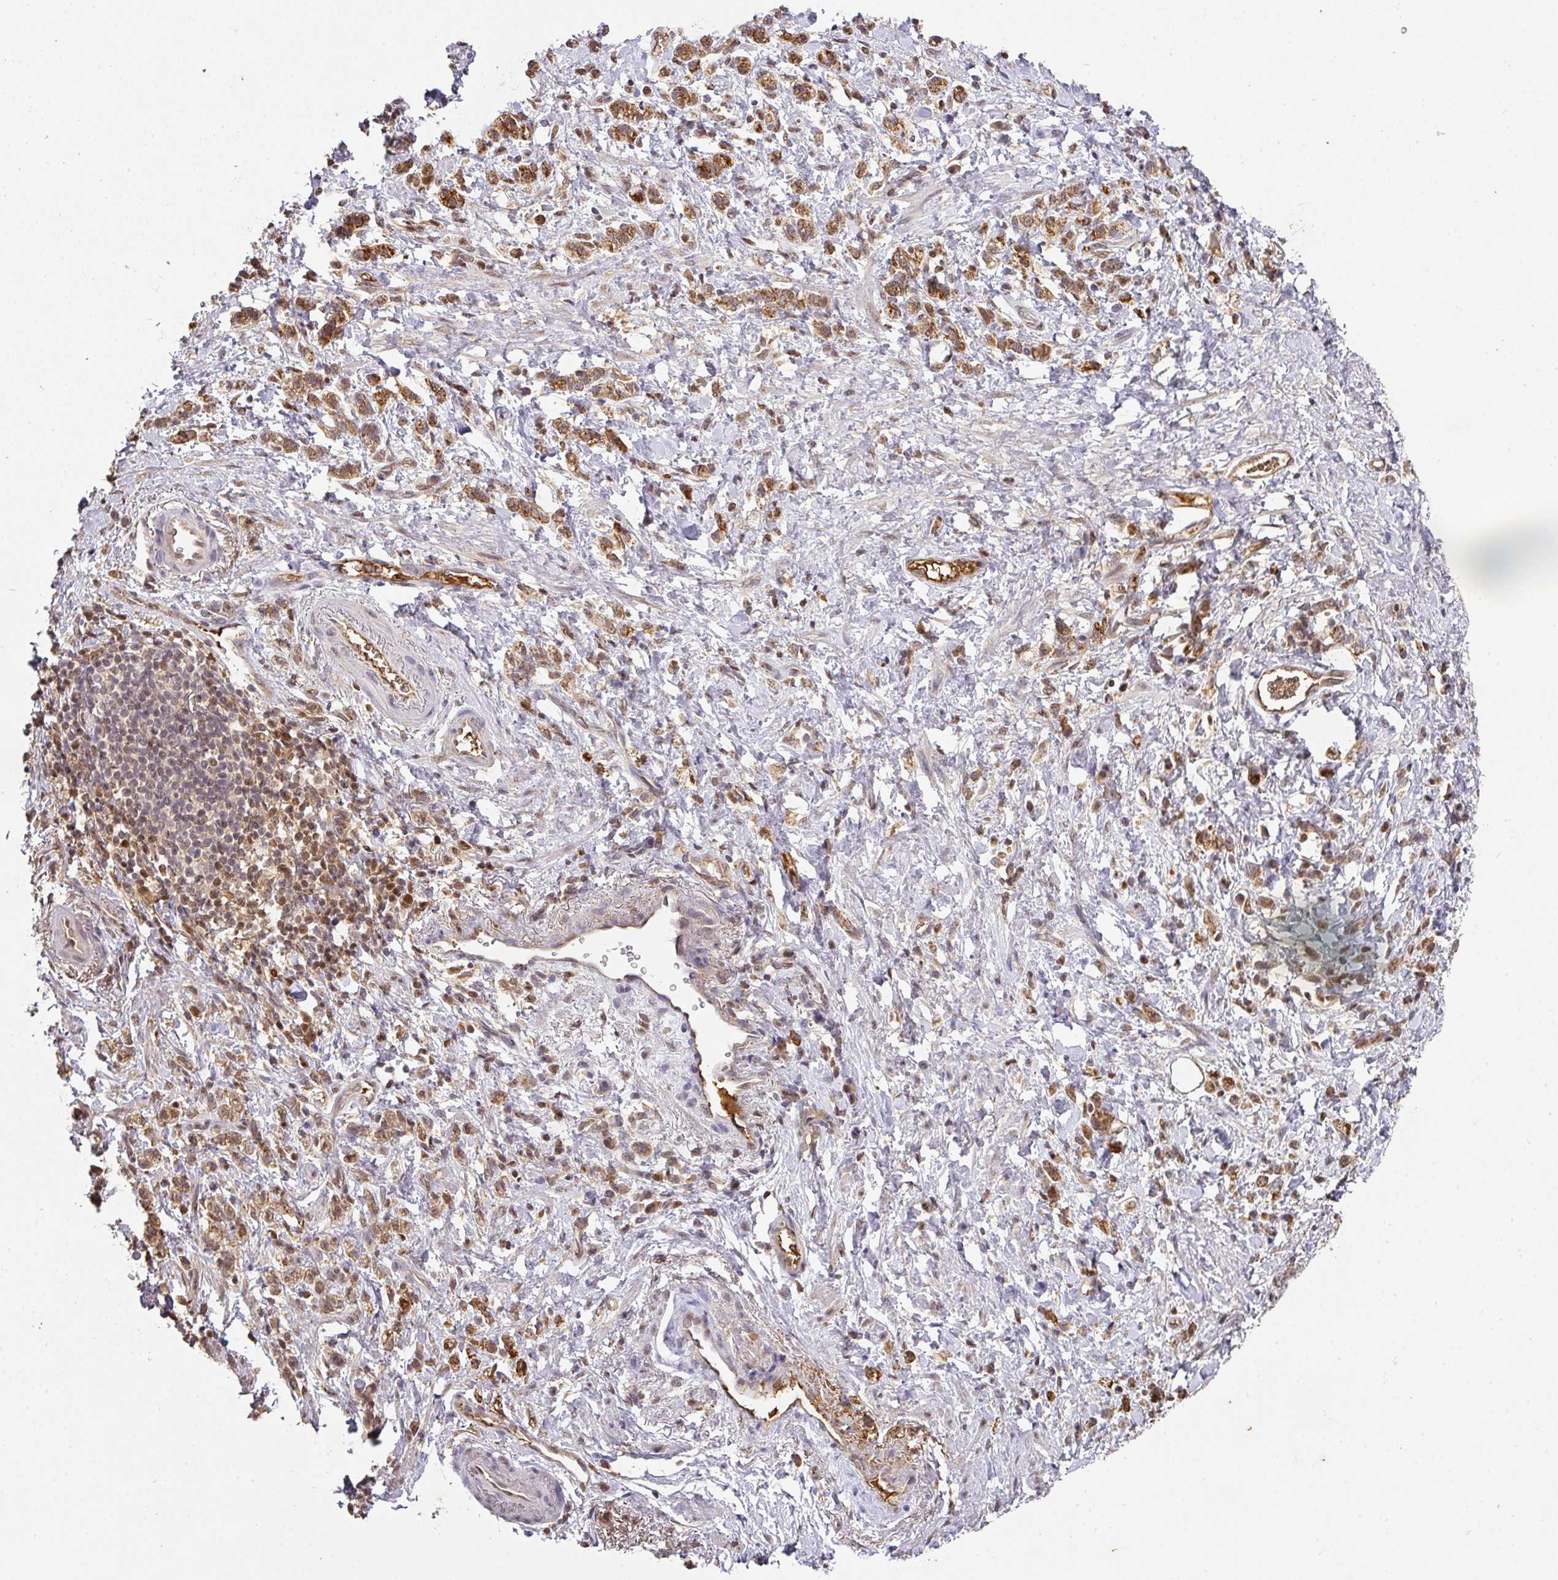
{"staining": {"intensity": "moderate", "quantity": ">75%", "location": "cytoplasmic/membranous,nuclear"}, "tissue": "stomach cancer", "cell_type": "Tumor cells", "image_type": "cancer", "snomed": [{"axis": "morphology", "description": "Adenocarcinoma, NOS"}, {"axis": "topography", "description": "Stomach"}], "caption": "A brown stain labels moderate cytoplasmic/membranous and nuclear expression of a protein in stomach adenocarcinoma tumor cells.", "gene": "RANBP9", "patient": {"sex": "male", "age": 77}}